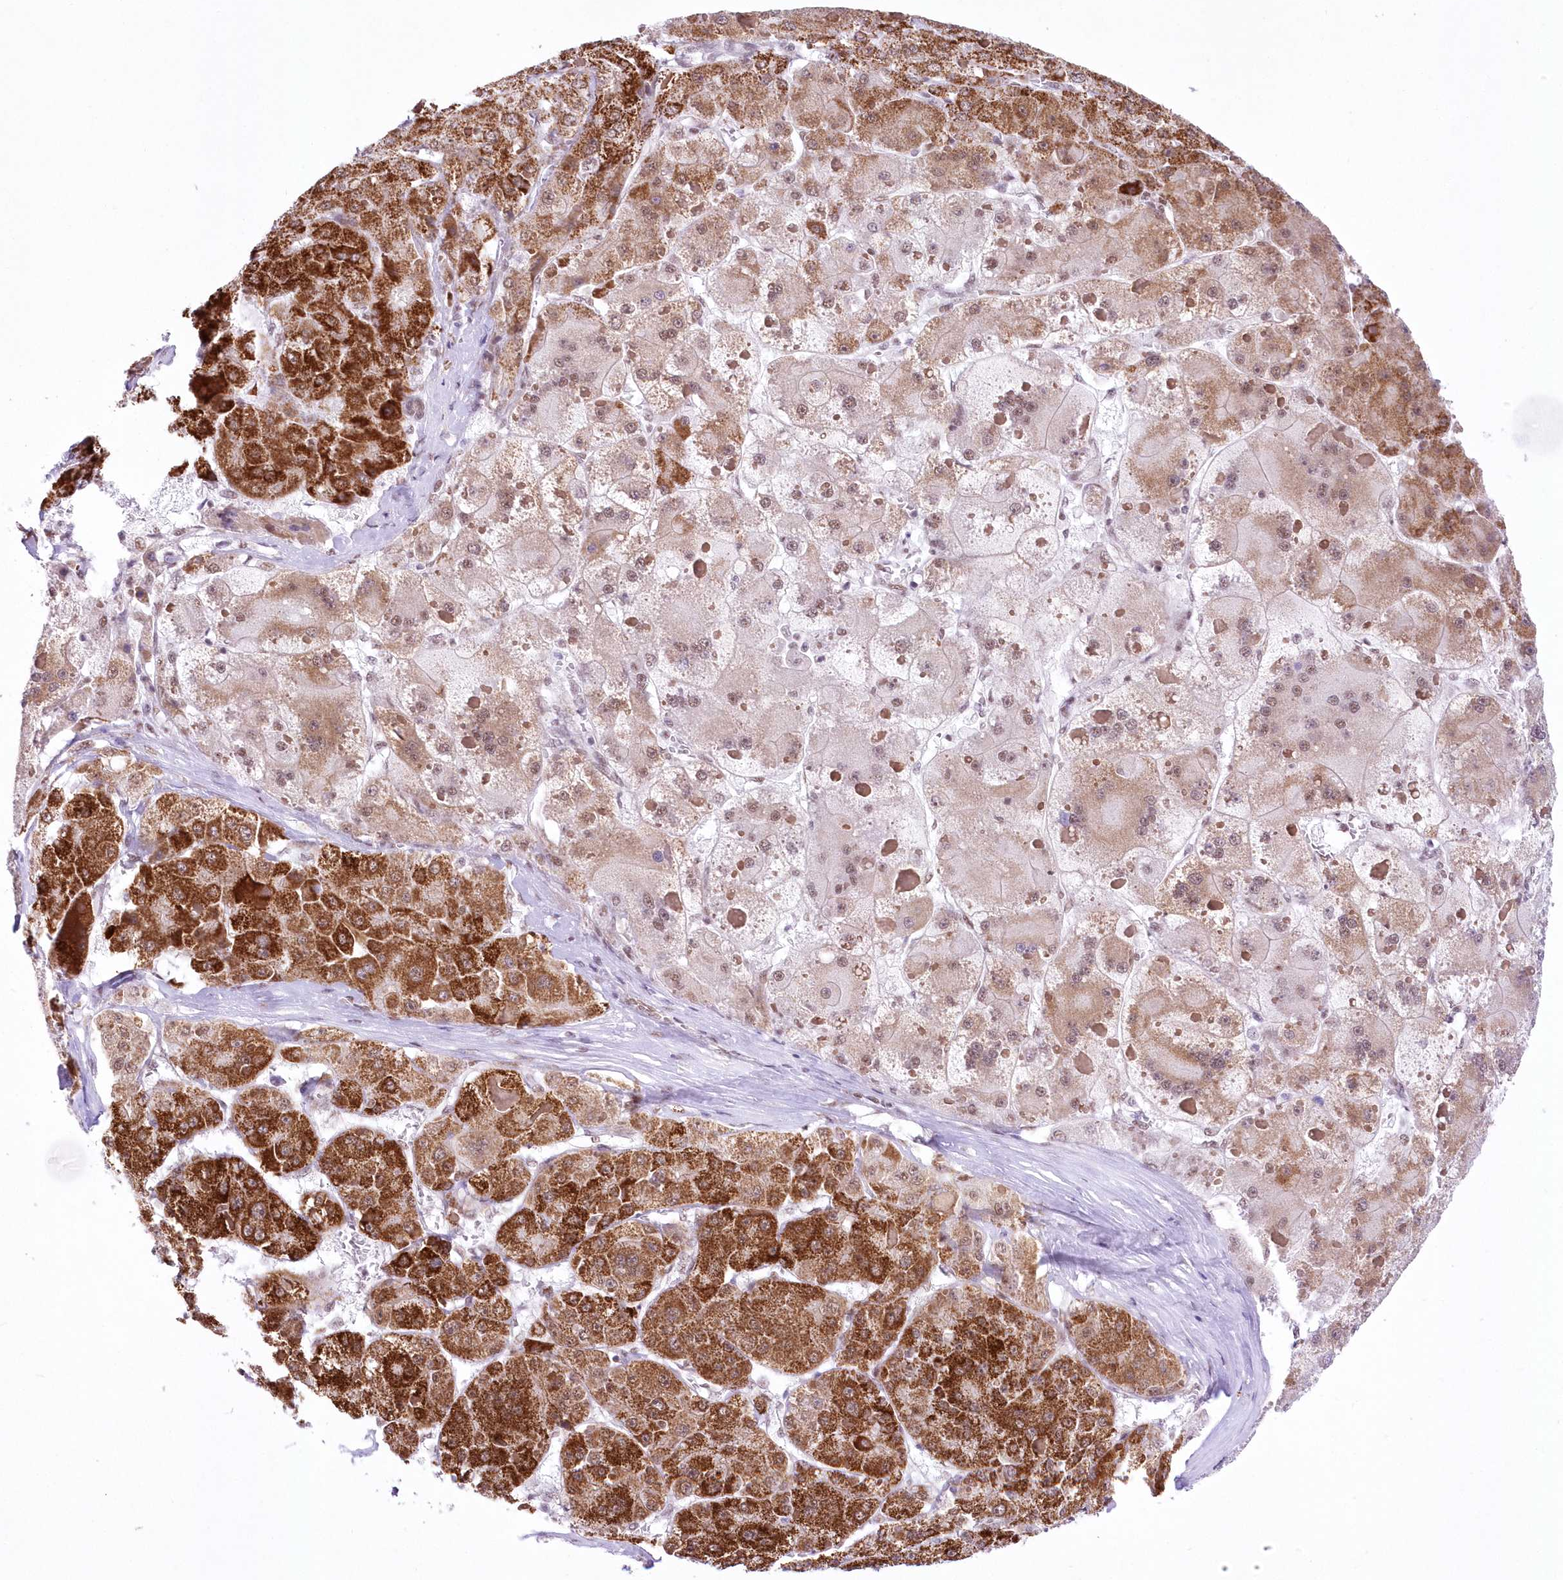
{"staining": {"intensity": "strong", "quantity": "25%-75%", "location": "cytoplasmic/membranous,nuclear"}, "tissue": "liver cancer", "cell_type": "Tumor cells", "image_type": "cancer", "snomed": [{"axis": "morphology", "description": "Carcinoma, Hepatocellular, NOS"}, {"axis": "topography", "description": "Liver"}], "caption": "A high-resolution image shows immunohistochemistry (IHC) staining of hepatocellular carcinoma (liver), which reveals strong cytoplasmic/membranous and nuclear expression in approximately 25%-75% of tumor cells.", "gene": "NSUN2", "patient": {"sex": "female", "age": 73}}